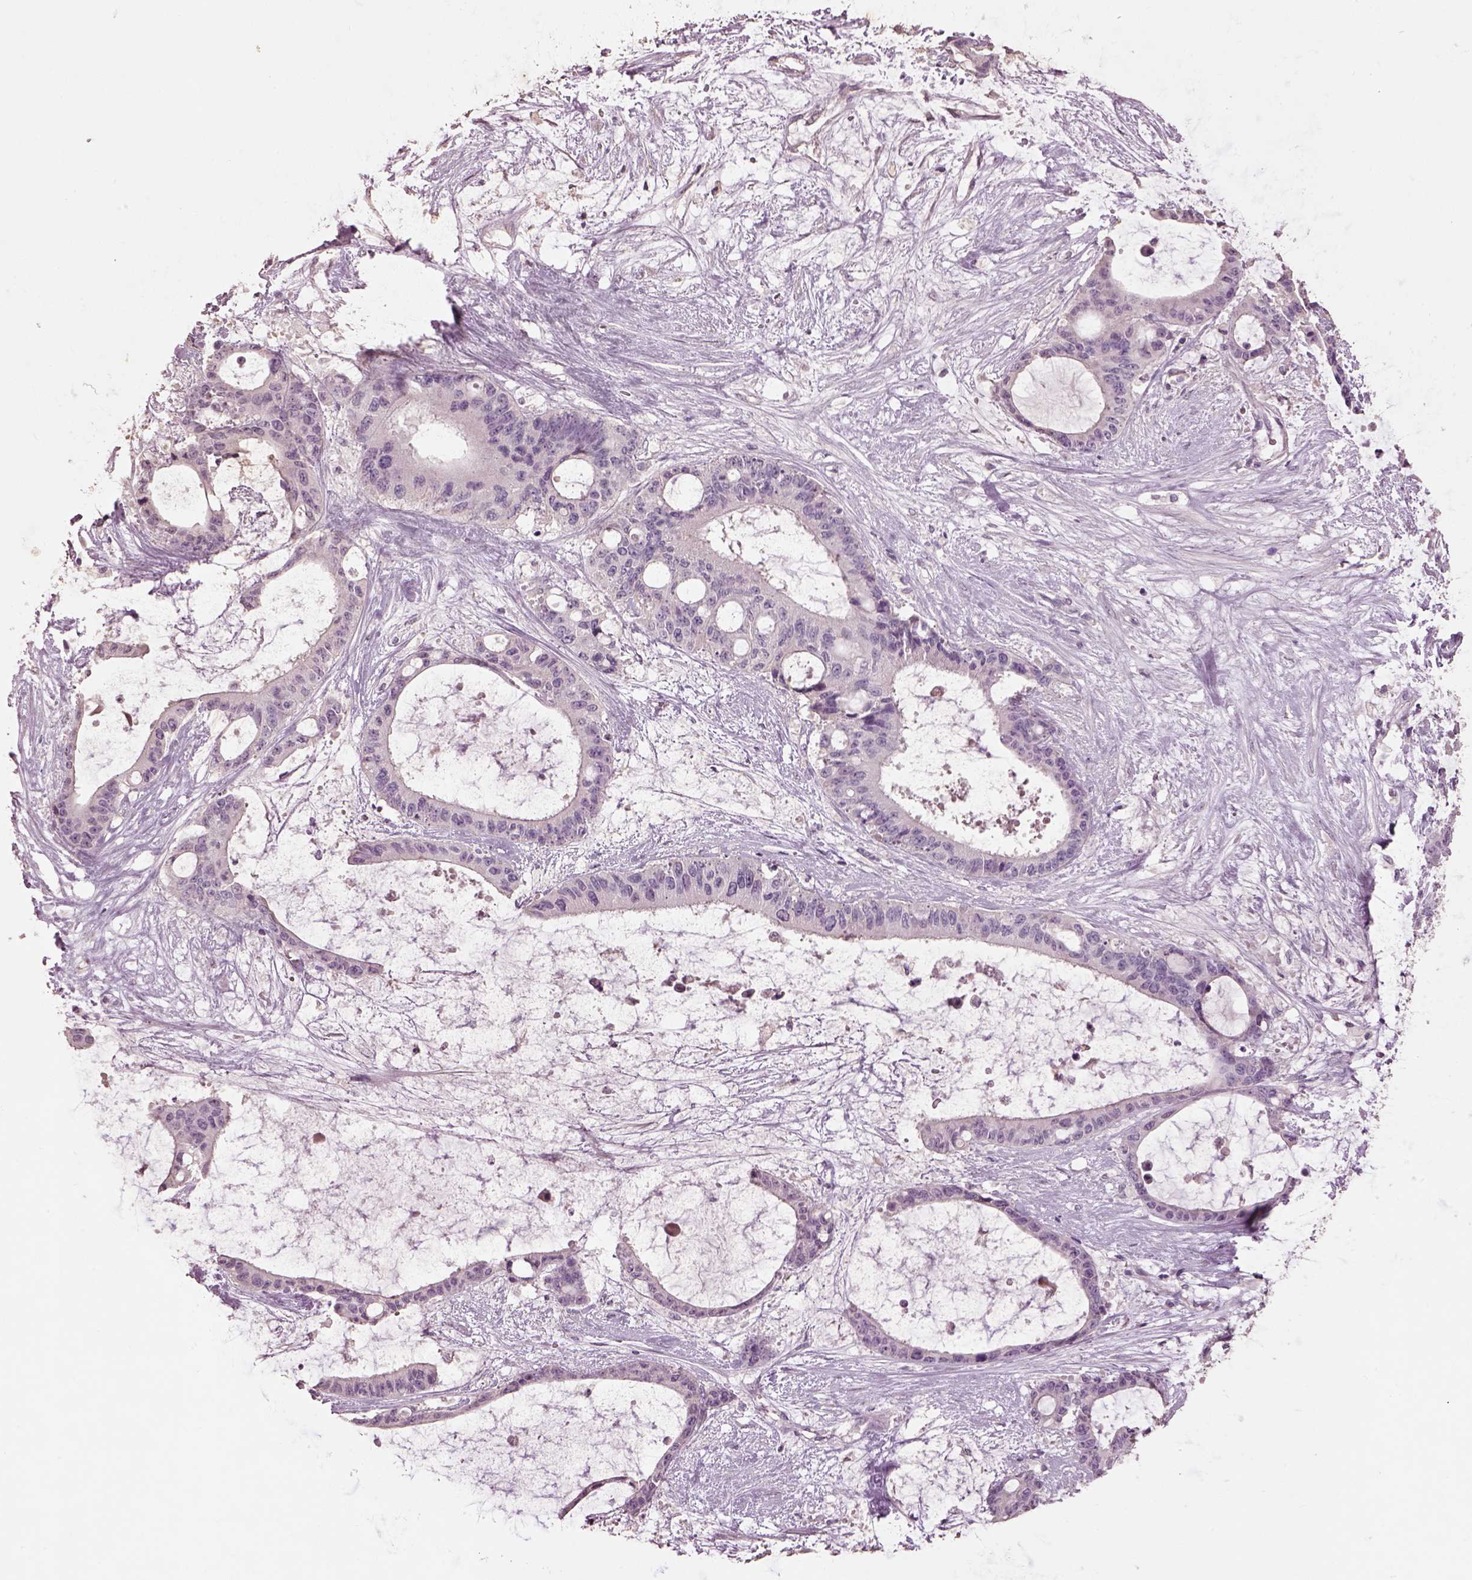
{"staining": {"intensity": "negative", "quantity": "none", "location": "none"}, "tissue": "liver cancer", "cell_type": "Tumor cells", "image_type": "cancer", "snomed": [{"axis": "morphology", "description": "Normal tissue, NOS"}, {"axis": "morphology", "description": "Cholangiocarcinoma"}, {"axis": "topography", "description": "Liver"}, {"axis": "topography", "description": "Peripheral nerve tissue"}], "caption": "High power microscopy photomicrograph of an IHC histopathology image of cholangiocarcinoma (liver), revealing no significant positivity in tumor cells.", "gene": "KCNIP3", "patient": {"sex": "female", "age": 73}}